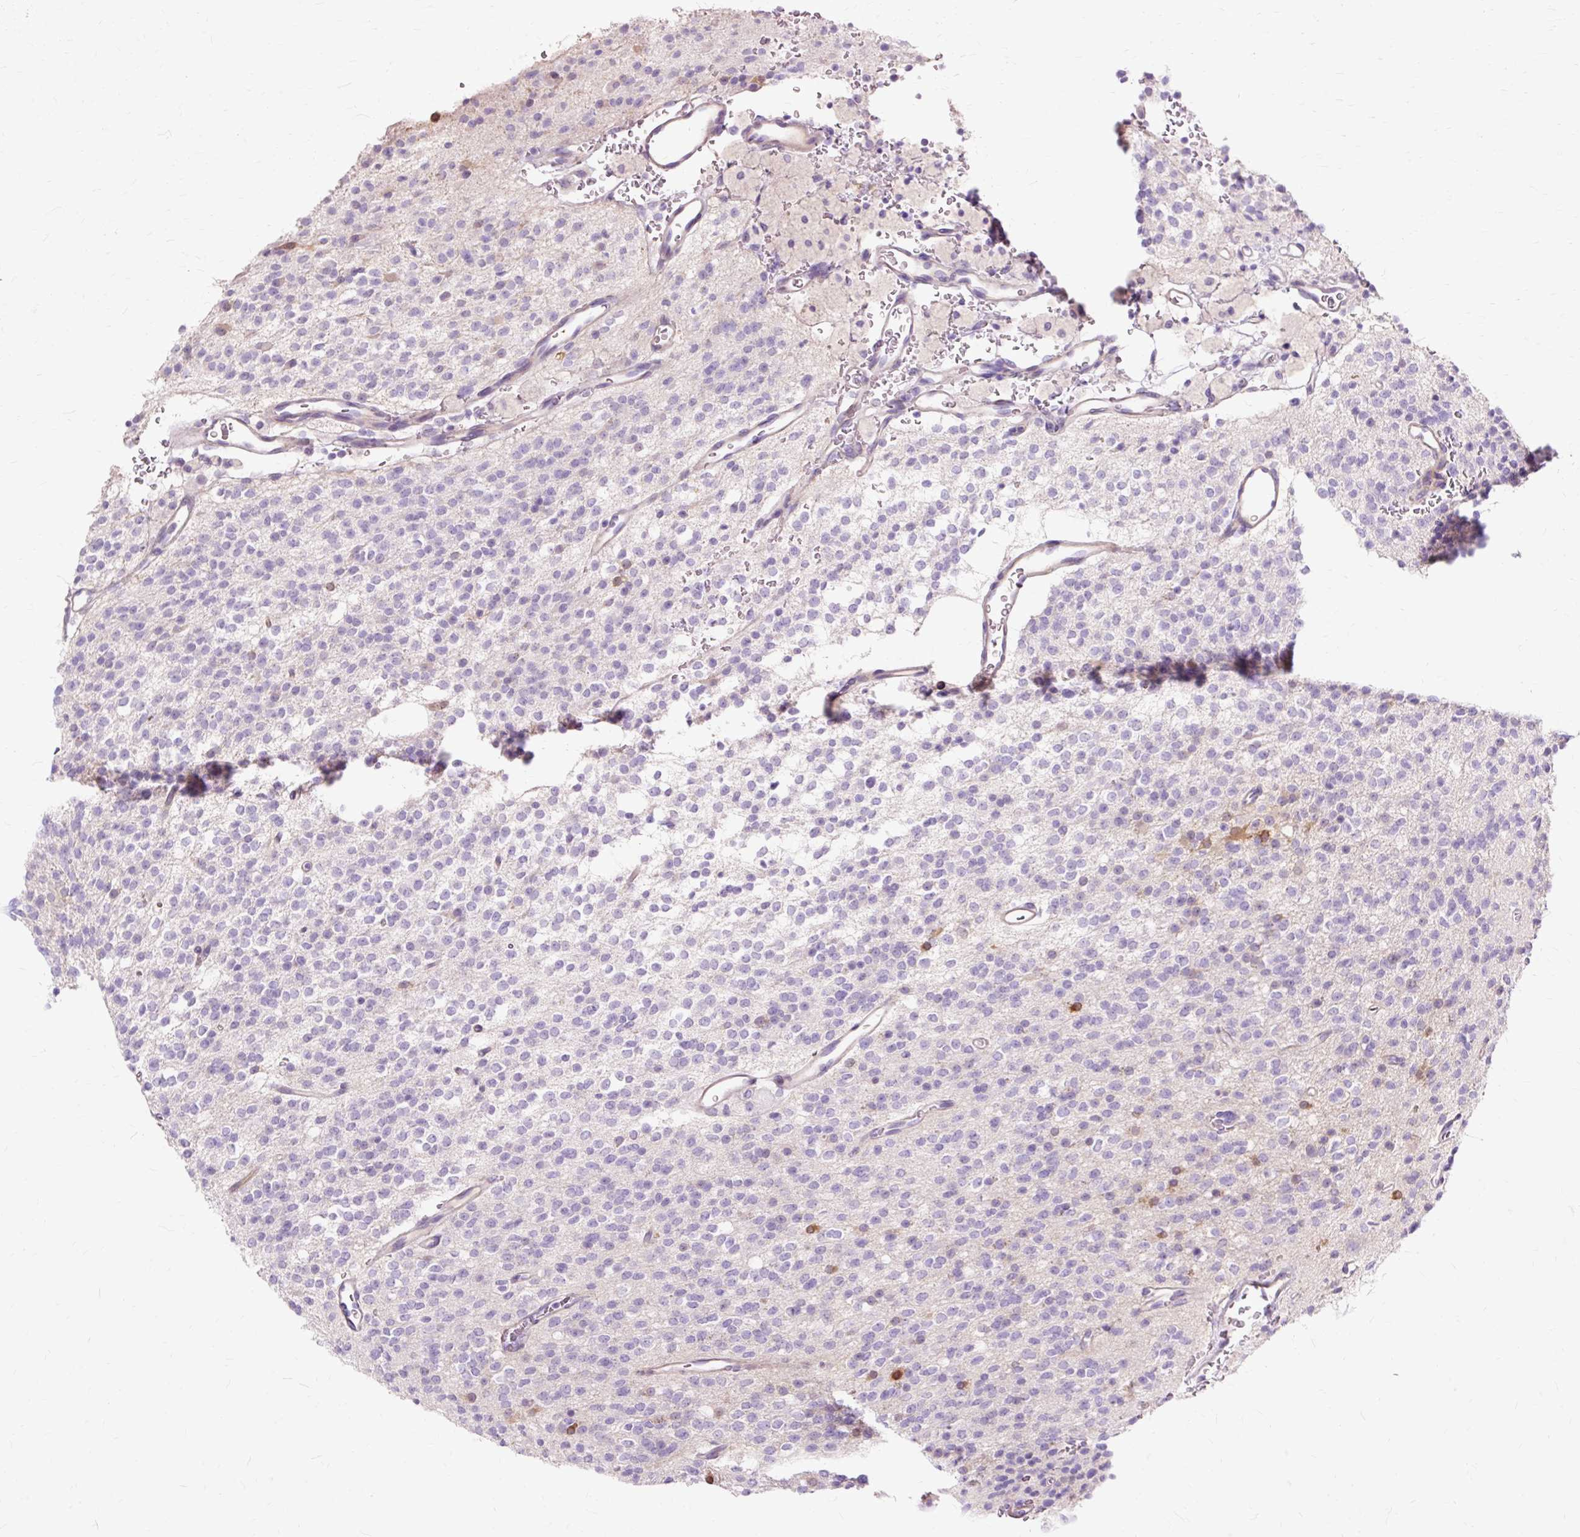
{"staining": {"intensity": "negative", "quantity": "none", "location": "none"}, "tissue": "glioma", "cell_type": "Tumor cells", "image_type": "cancer", "snomed": [{"axis": "morphology", "description": "Glioma, malignant, High grade"}, {"axis": "topography", "description": "Brain"}], "caption": "A histopathology image of high-grade glioma (malignant) stained for a protein displays no brown staining in tumor cells.", "gene": "DCTN4", "patient": {"sex": "male", "age": 34}}